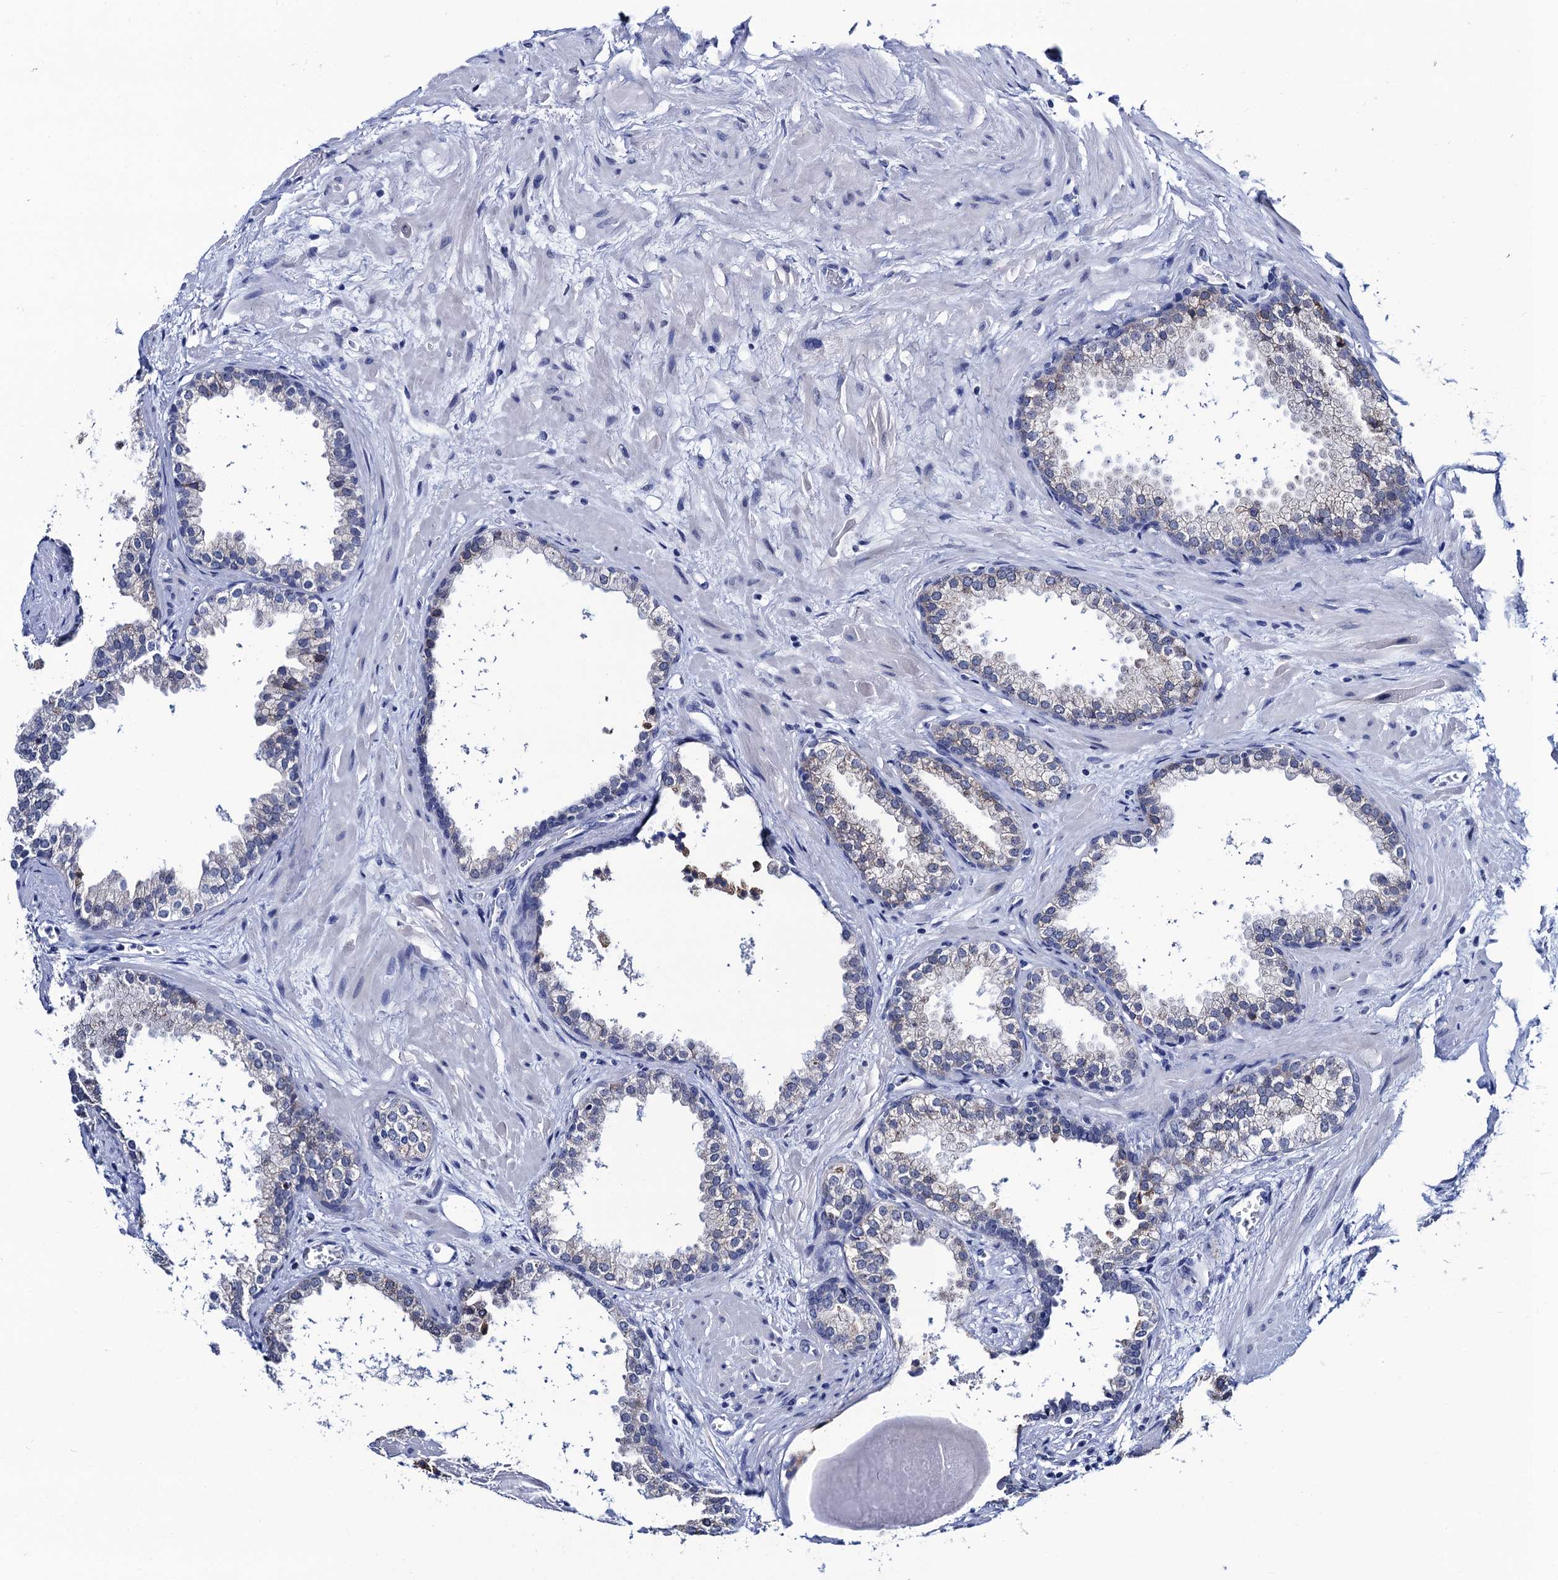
{"staining": {"intensity": "negative", "quantity": "none", "location": "none"}, "tissue": "prostate", "cell_type": "Glandular cells", "image_type": "normal", "snomed": [{"axis": "morphology", "description": "Normal tissue, NOS"}, {"axis": "topography", "description": "Prostate"}], "caption": "High magnification brightfield microscopy of benign prostate stained with DAB (3,3'-diaminobenzidine) (brown) and counterstained with hematoxylin (blue): glandular cells show no significant staining. (Immunohistochemistry, brightfield microscopy, high magnification).", "gene": "SLC7A10", "patient": {"sex": "male", "age": 48}}